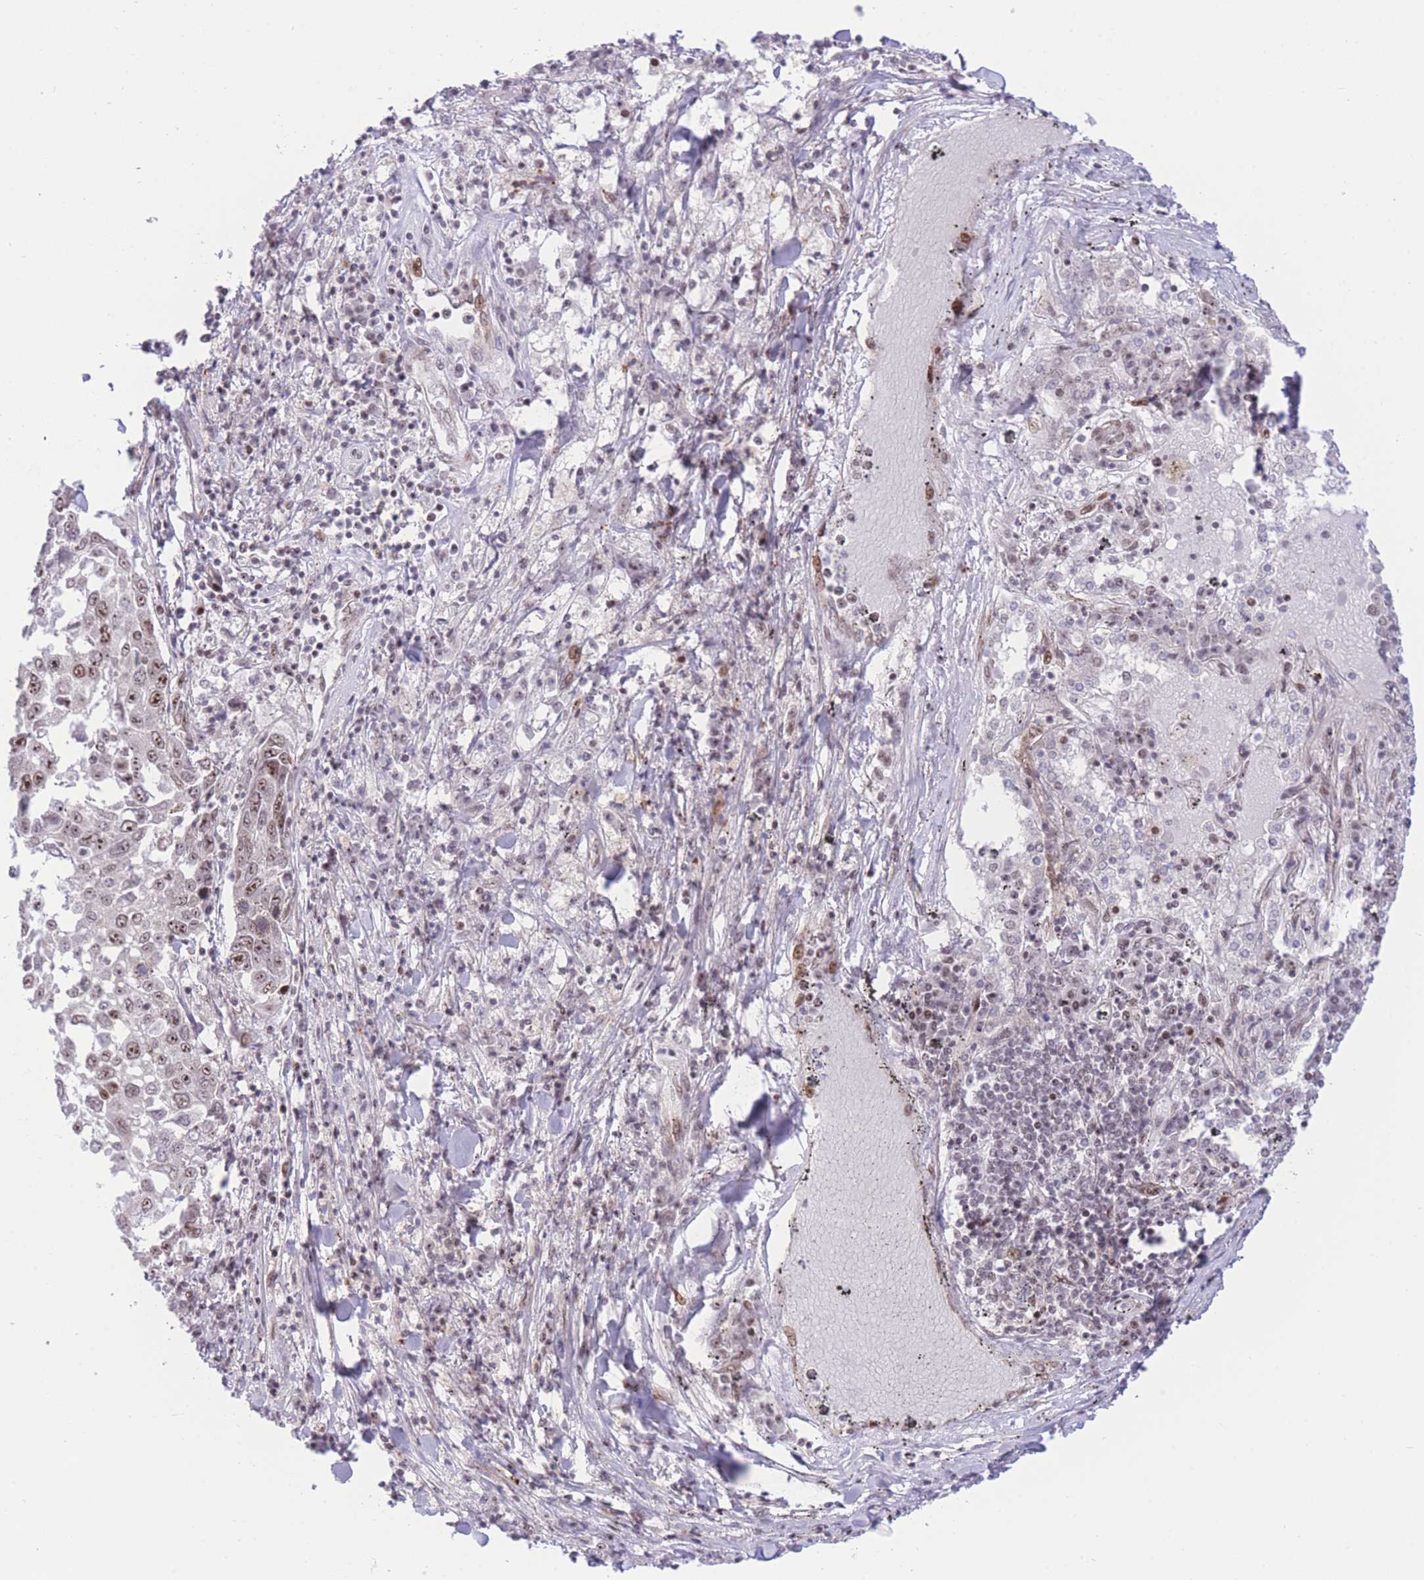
{"staining": {"intensity": "moderate", "quantity": ">75%", "location": "nuclear"}, "tissue": "lung cancer", "cell_type": "Tumor cells", "image_type": "cancer", "snomed": [{"axis": "morphology", "description": "Squamous cell carcinoma, NOS"}, {"axis": "topography", "description": "Lung"}], "caption": "A high-resolution micrograph shows immunohistochemistry staining of lung cancer (squamous cell carcinoma), which reveals moderate nuclear staining in approximately >75% of tumor cells.", "gene": "PCIF1", "patient": {"sex": "male", "age": 65}}